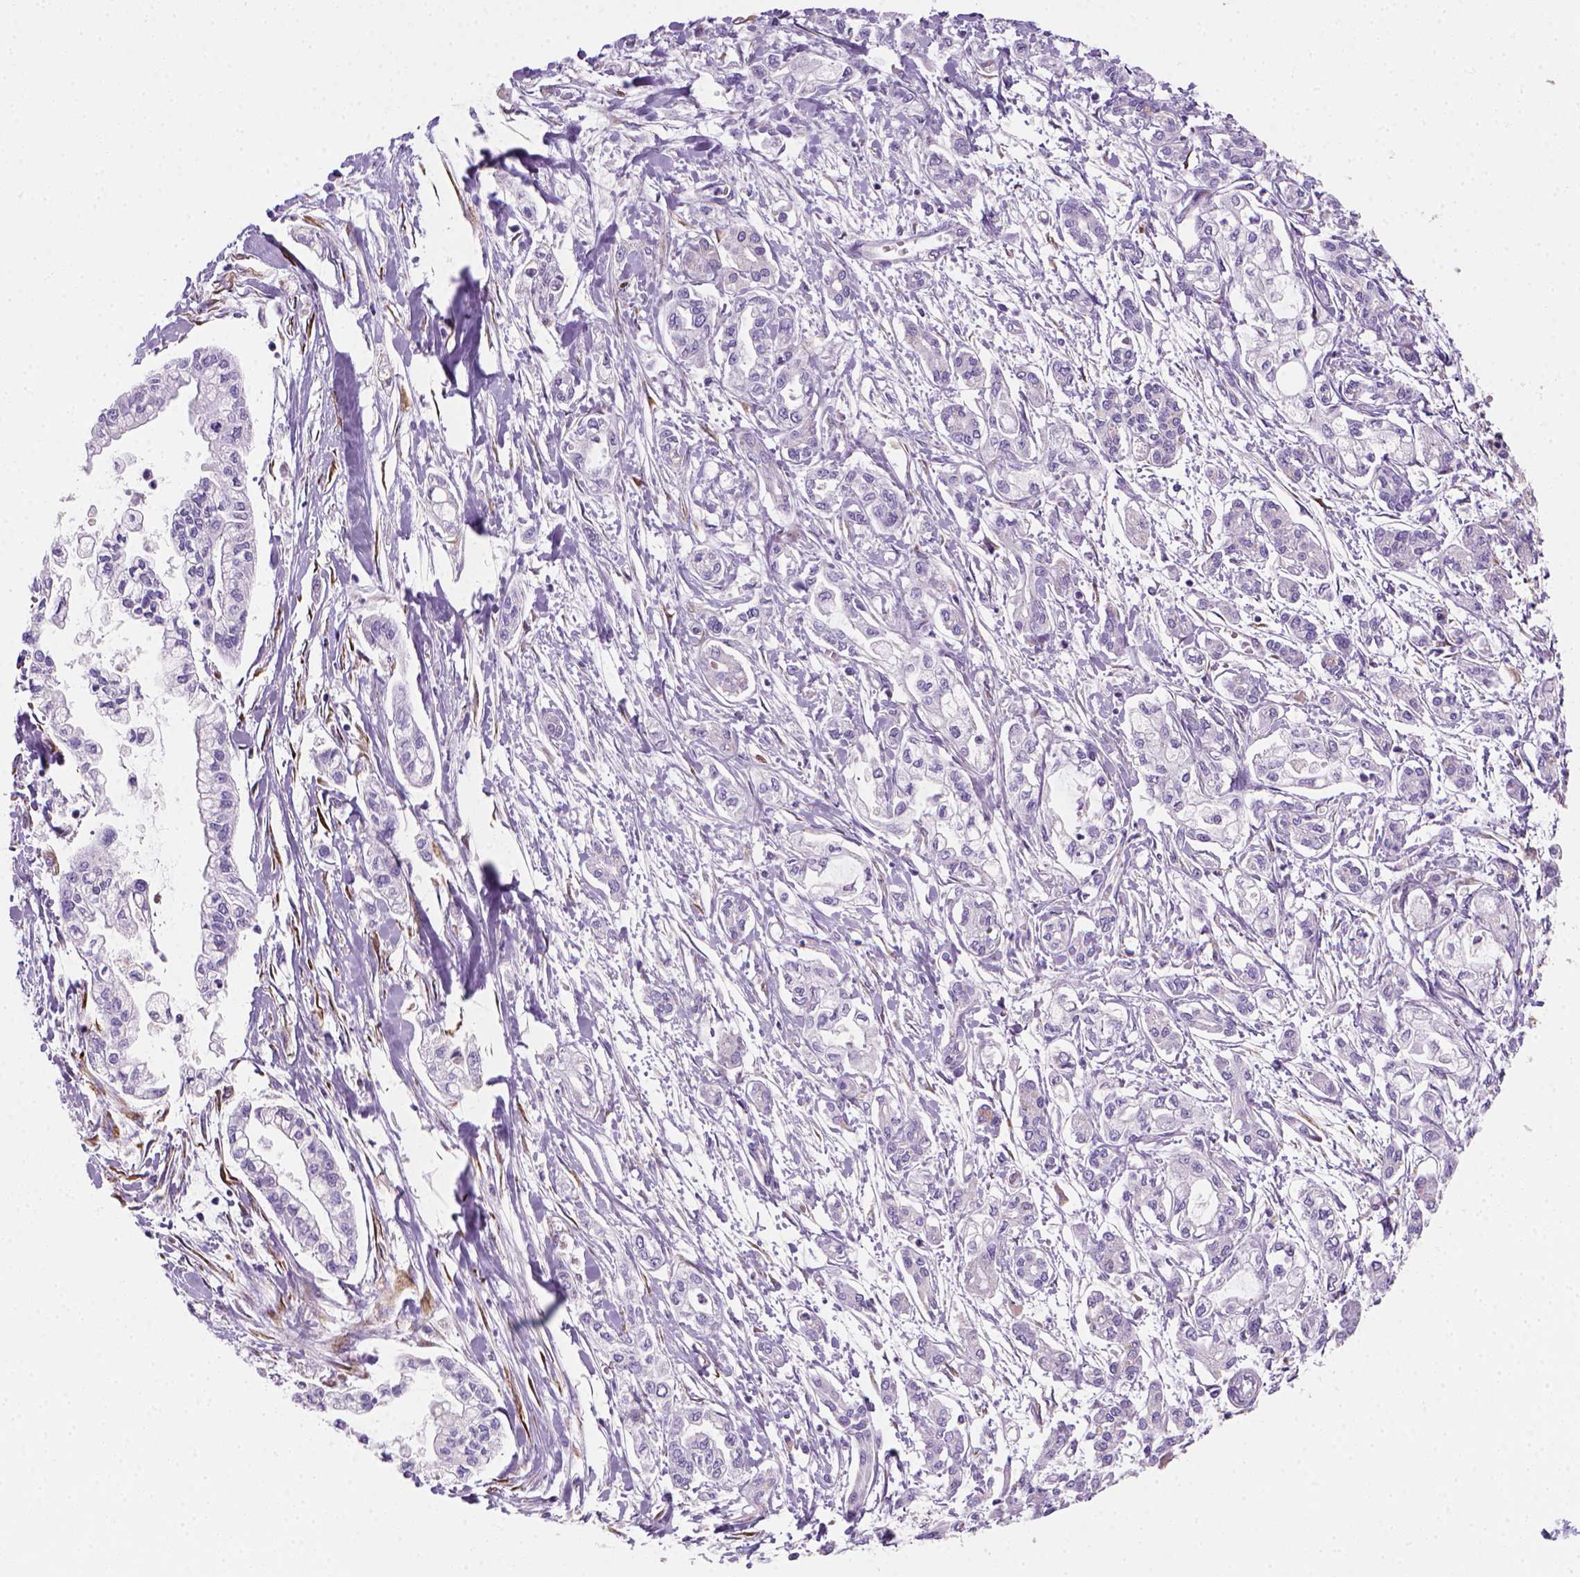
{"staining": {"intensity": "negative", "quantity": "none", "location": "none"}, "tissue": "pancreatic cancer", "cell_type": "Tumor cells", "image_type": "cancer", "snomed": [{"axis": "morphology", "description": "Adenocarcinoma, NOS"}, {"axis": "topography", "description": "Pancreas"}], "caption": "This is an immunohistochemistry image of human pancreatic adenocarcinoma. There is no staining in tumor cells.", "gene": "CES2", "patient": {"sex": "male", "age": 54}}